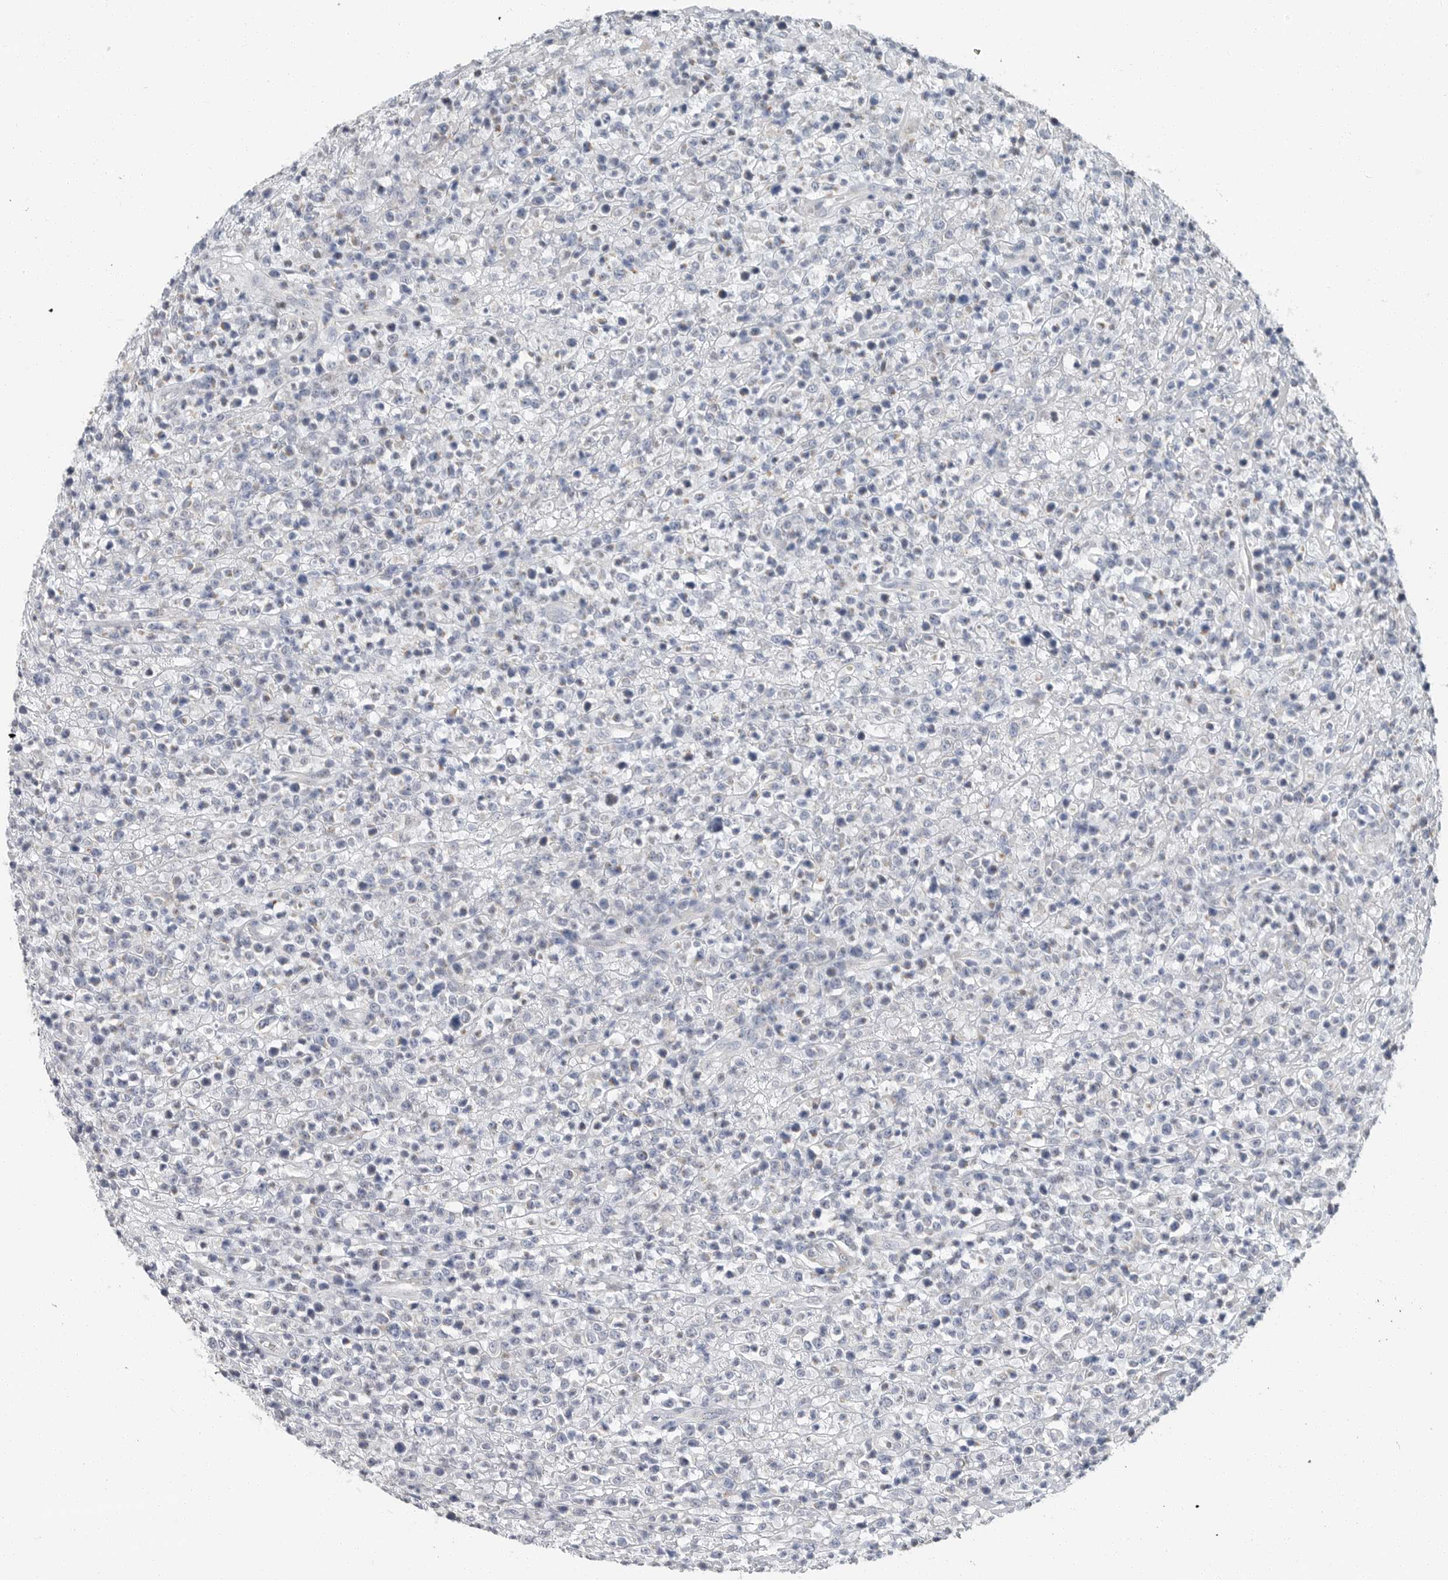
{"staining": {"intensity": "negative", "quantity": "none", "location": "none"}, "tissue": "lymphoma", "cell_type": "Tumor cells", "image_type": "cancer", "snomed": [{"axis": "morphology", "description": "Malignant lymphoma, non-Hodgkin's type, High grade"}, {"axis": "topography", "description": "Colon"}], "caption": "The image demonstrates no staining of tumor cells in lymphoma.", "gene": "PLN", "patient": {"sex": "female", "age": 53}}